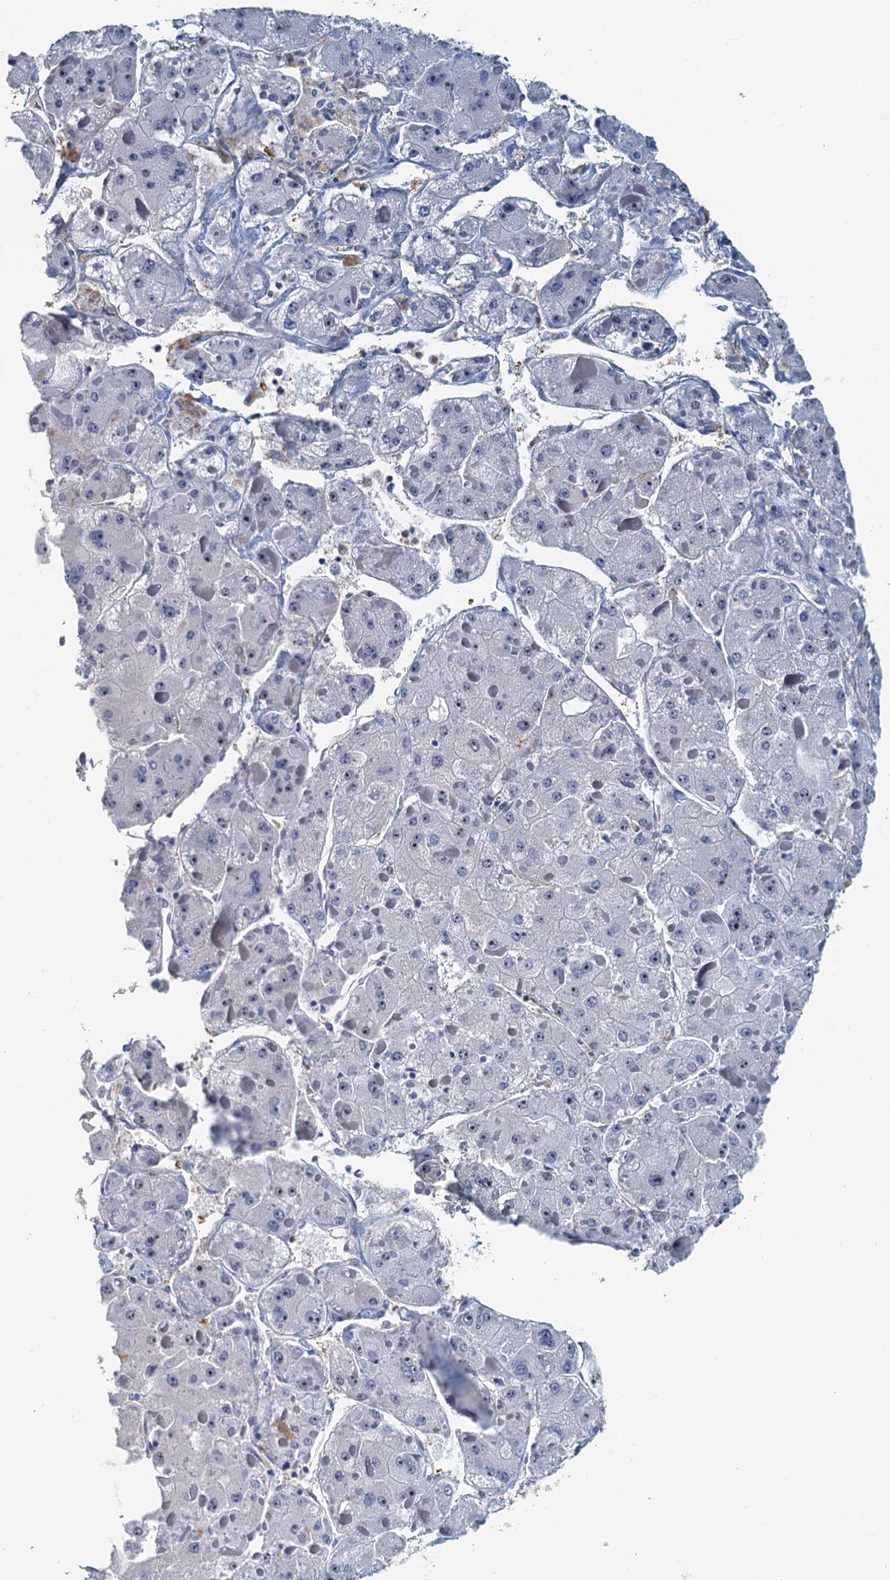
{"staining": {"intensity": "negative", "quantity": "none", "location": "none"}, "tissue": "liver cancer", "cell_type": "Tumor cells", "image_type": "cancer", "snomed": [{"axis": "morphology", "description": "Carcinoma, Hepatocellular, NOS"}, {"axis": "topography", "description": "Liver"}], "caption": "Immunohistochemistry histopathology image of liver cancer (hepatocellular carcinoma) stained for a protein (brown), which exhibits no staining in tumor cells.", "gene": "SPINDOC", "patient": {"sex": "female", "age": 73}}